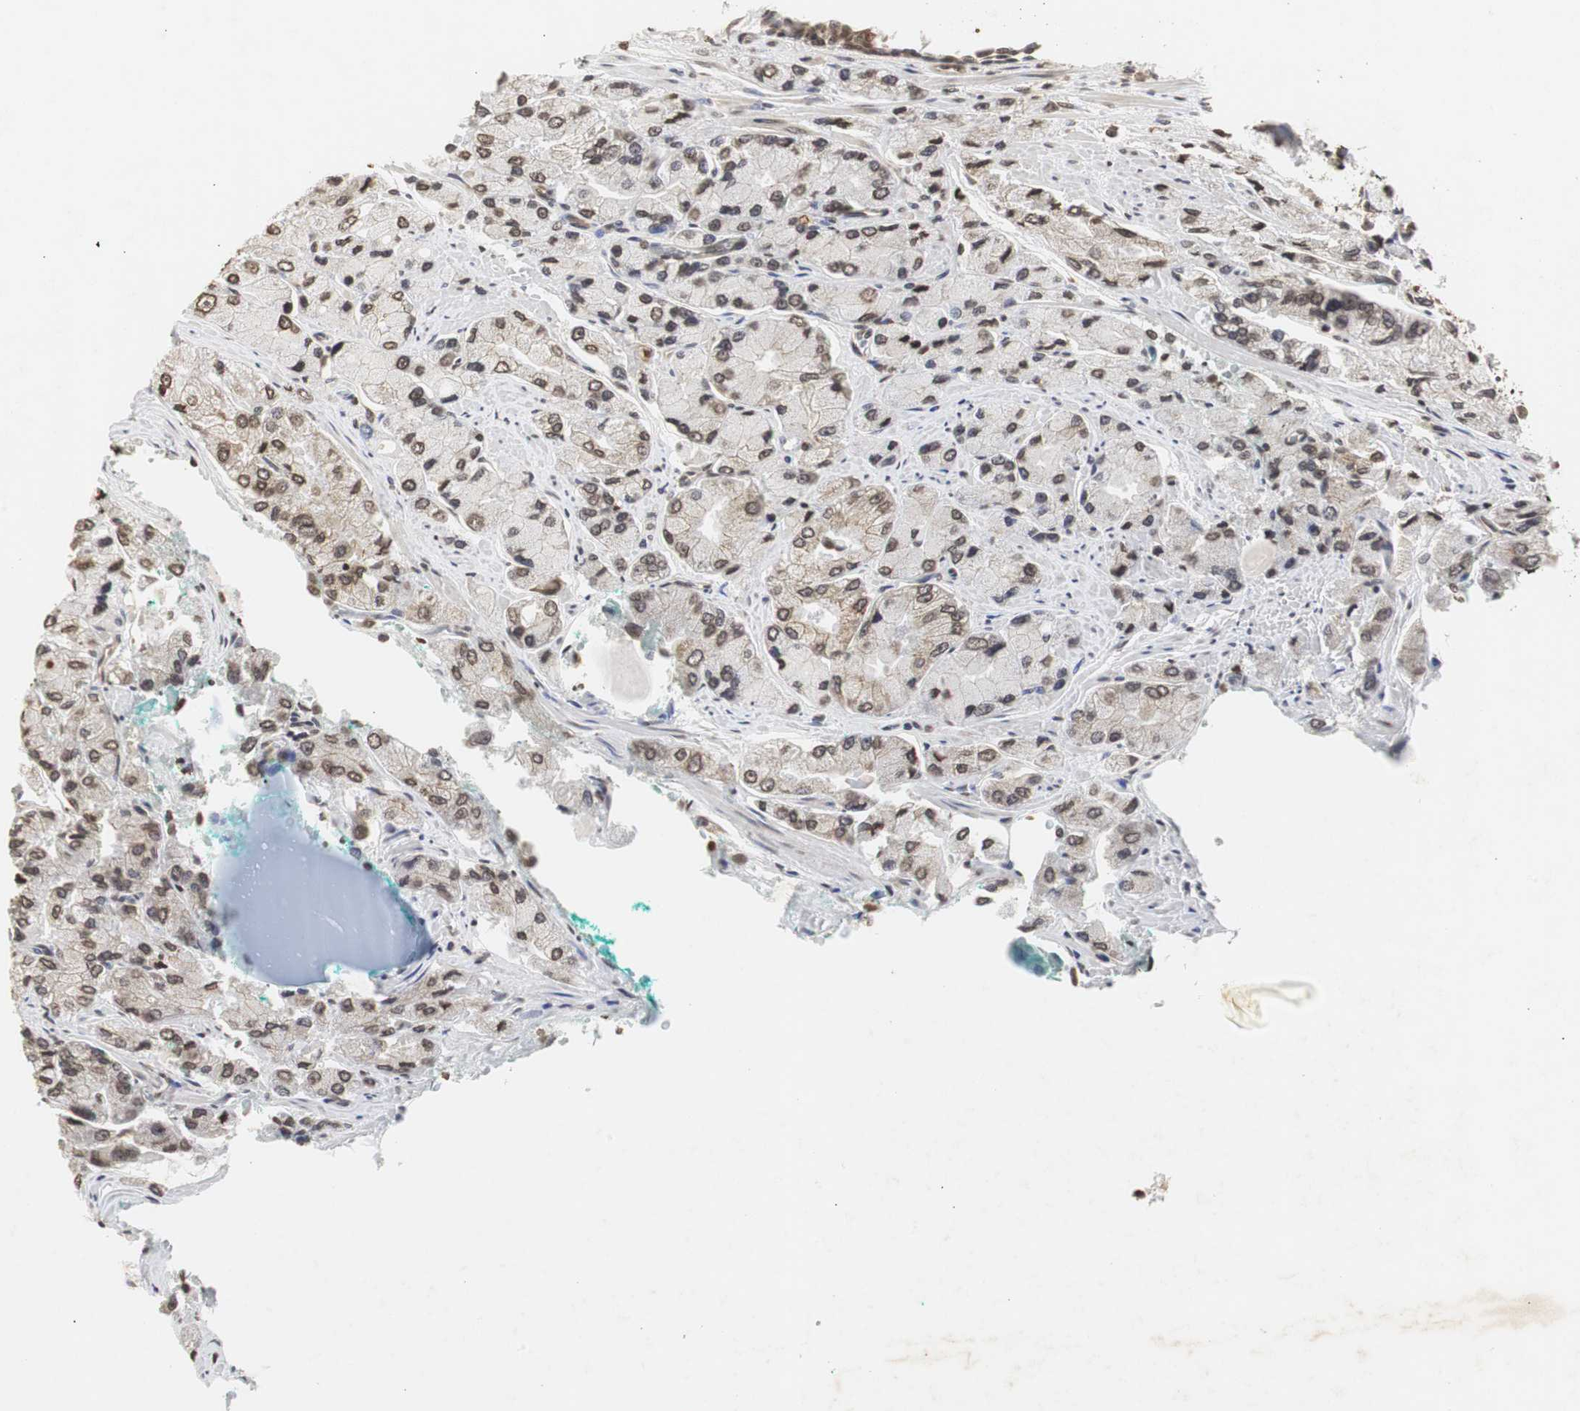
{"staining": {"intensity": "moderate", "quantity": ">75%", "location": "nuclear"}, "tissue": "prostate cancer", "cell_type": "Tumor cells", "image_type": "cancer", "snomed": [{"axis": "morphology", "description": "Adenocarcinoma, High grade"}, {"axis": "topography", "description": "Prostate"}], "caption": "Moderate nuclear protein expression is present in about >75% of tumor cells in adenocarcinoma (high-grade) (prostate). The staining was performed using DAB, with brown indicating positive protein expression. Nuclei are stained blue with hematoxylin.", "gene": "ZFC3H1", "patient": {"sex": "male", "age": 58}}